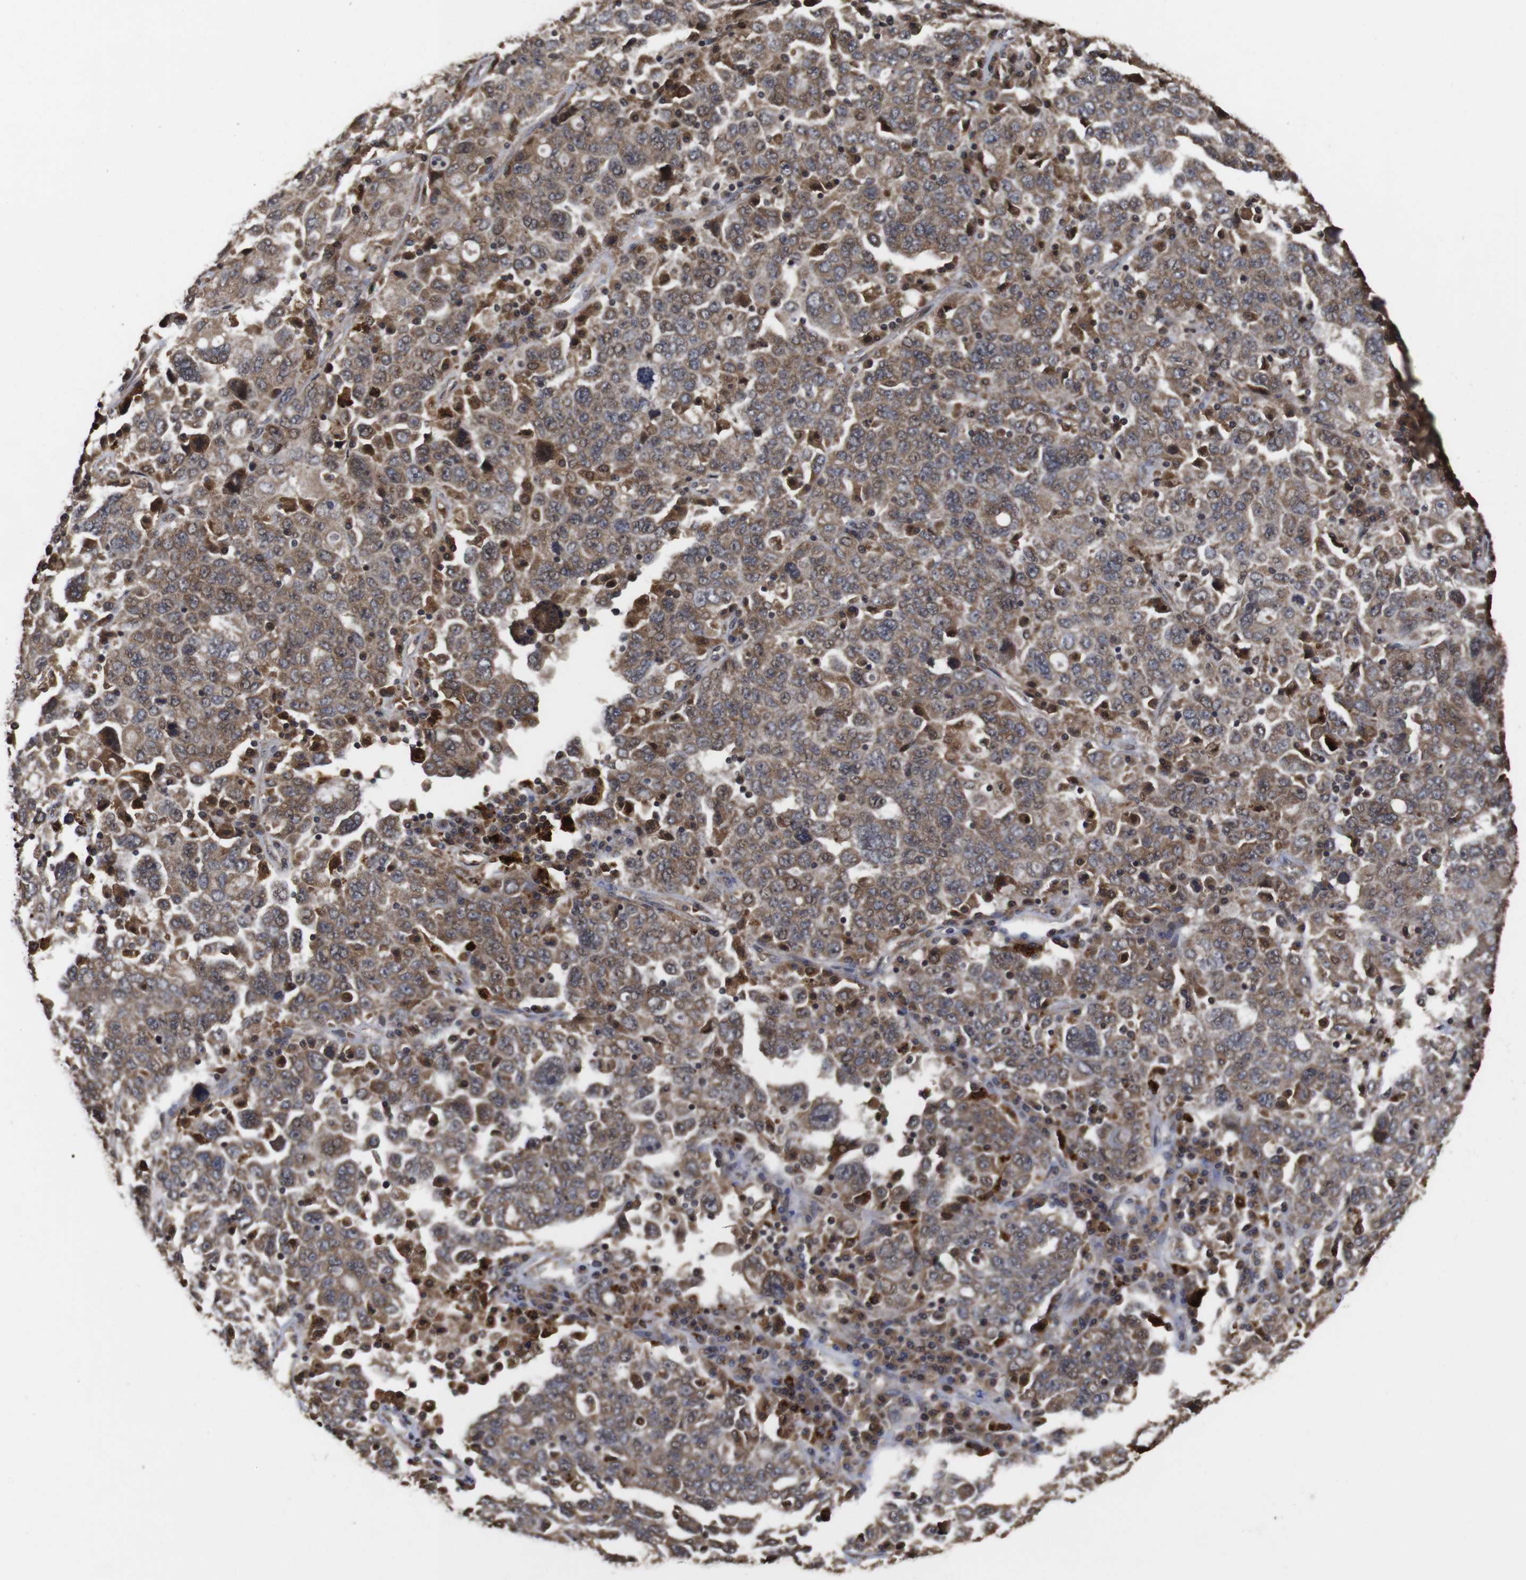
{"staining": {"intensity": "moderate", "quantity": ">75%", "location": "cytoplasmic/membranous"}, "tissue": "ovarian cancer", "cell_type": "Tumor cells", "image_type": "cancer", "snomed": [{"axis": "morphology", "description": "Carcinoma, endometroid"}, {"axis": "topography", "description": "Ovary"}], "caption": "There is medium levels of moderate cytoplasmic/membranous staining in tumor cells of endometroid carcinoma (ovarian), as demonstrated by immunohistochemical staining (brown color).", "gene": "PTPN14", "patient": {"sex": "female", "age": 62}}